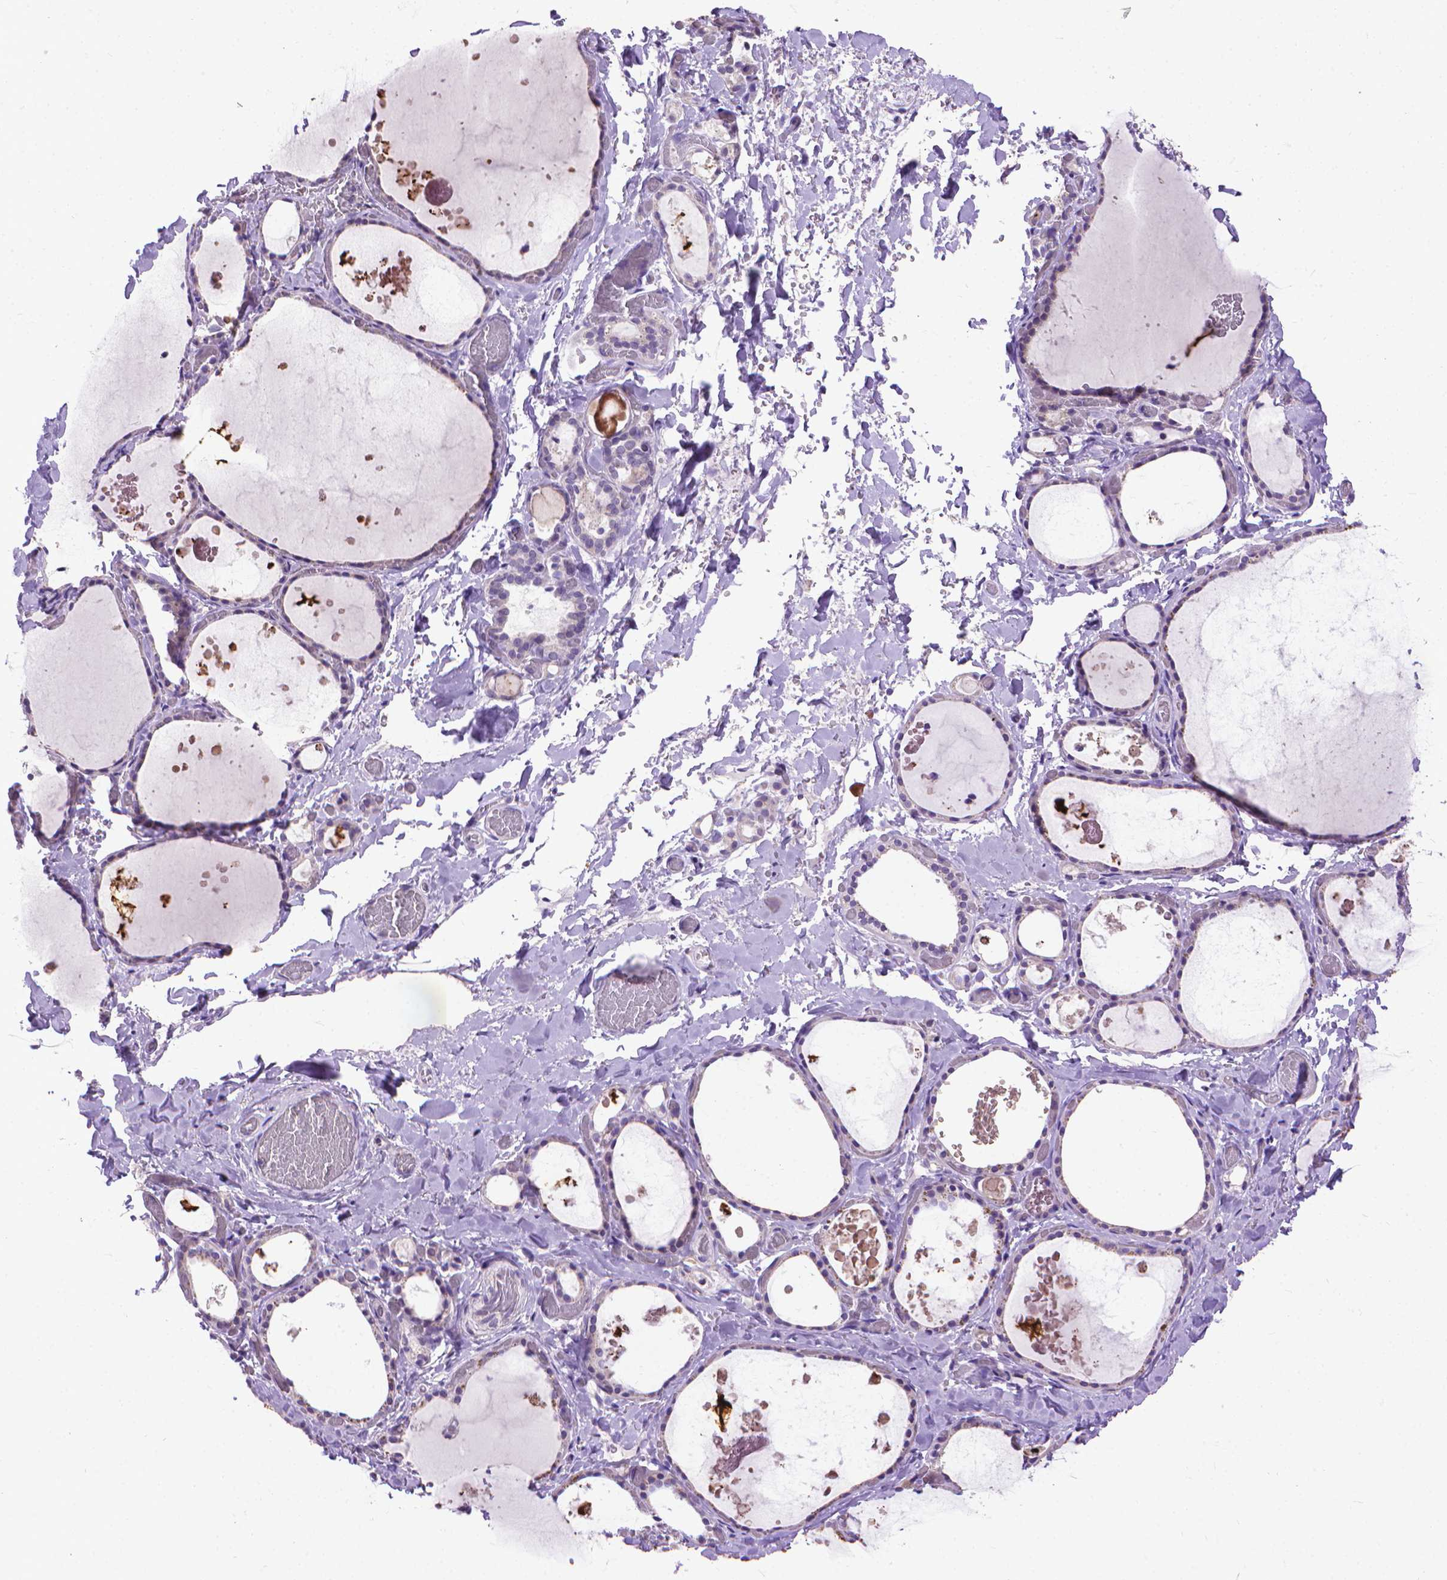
{"staining": {"intensity": "negative", "quantity": "none", "location": "none"}, "tissue": "thyroid gland", "cell_type": "Glandular cells", "image_type": "normal", "snomed": [{"axis": "morphology", "description": "Normal tissue, NOS"}, {"axis": "topography", "description": "Thyroid gland"}], "caption": "Image shows no significant protein expression in glandular cells of unremarkable thyroid gland. (DAB IHC, high magnification).", "gene": "SYN1", "patient": {"sex": "female", "age": 56}}